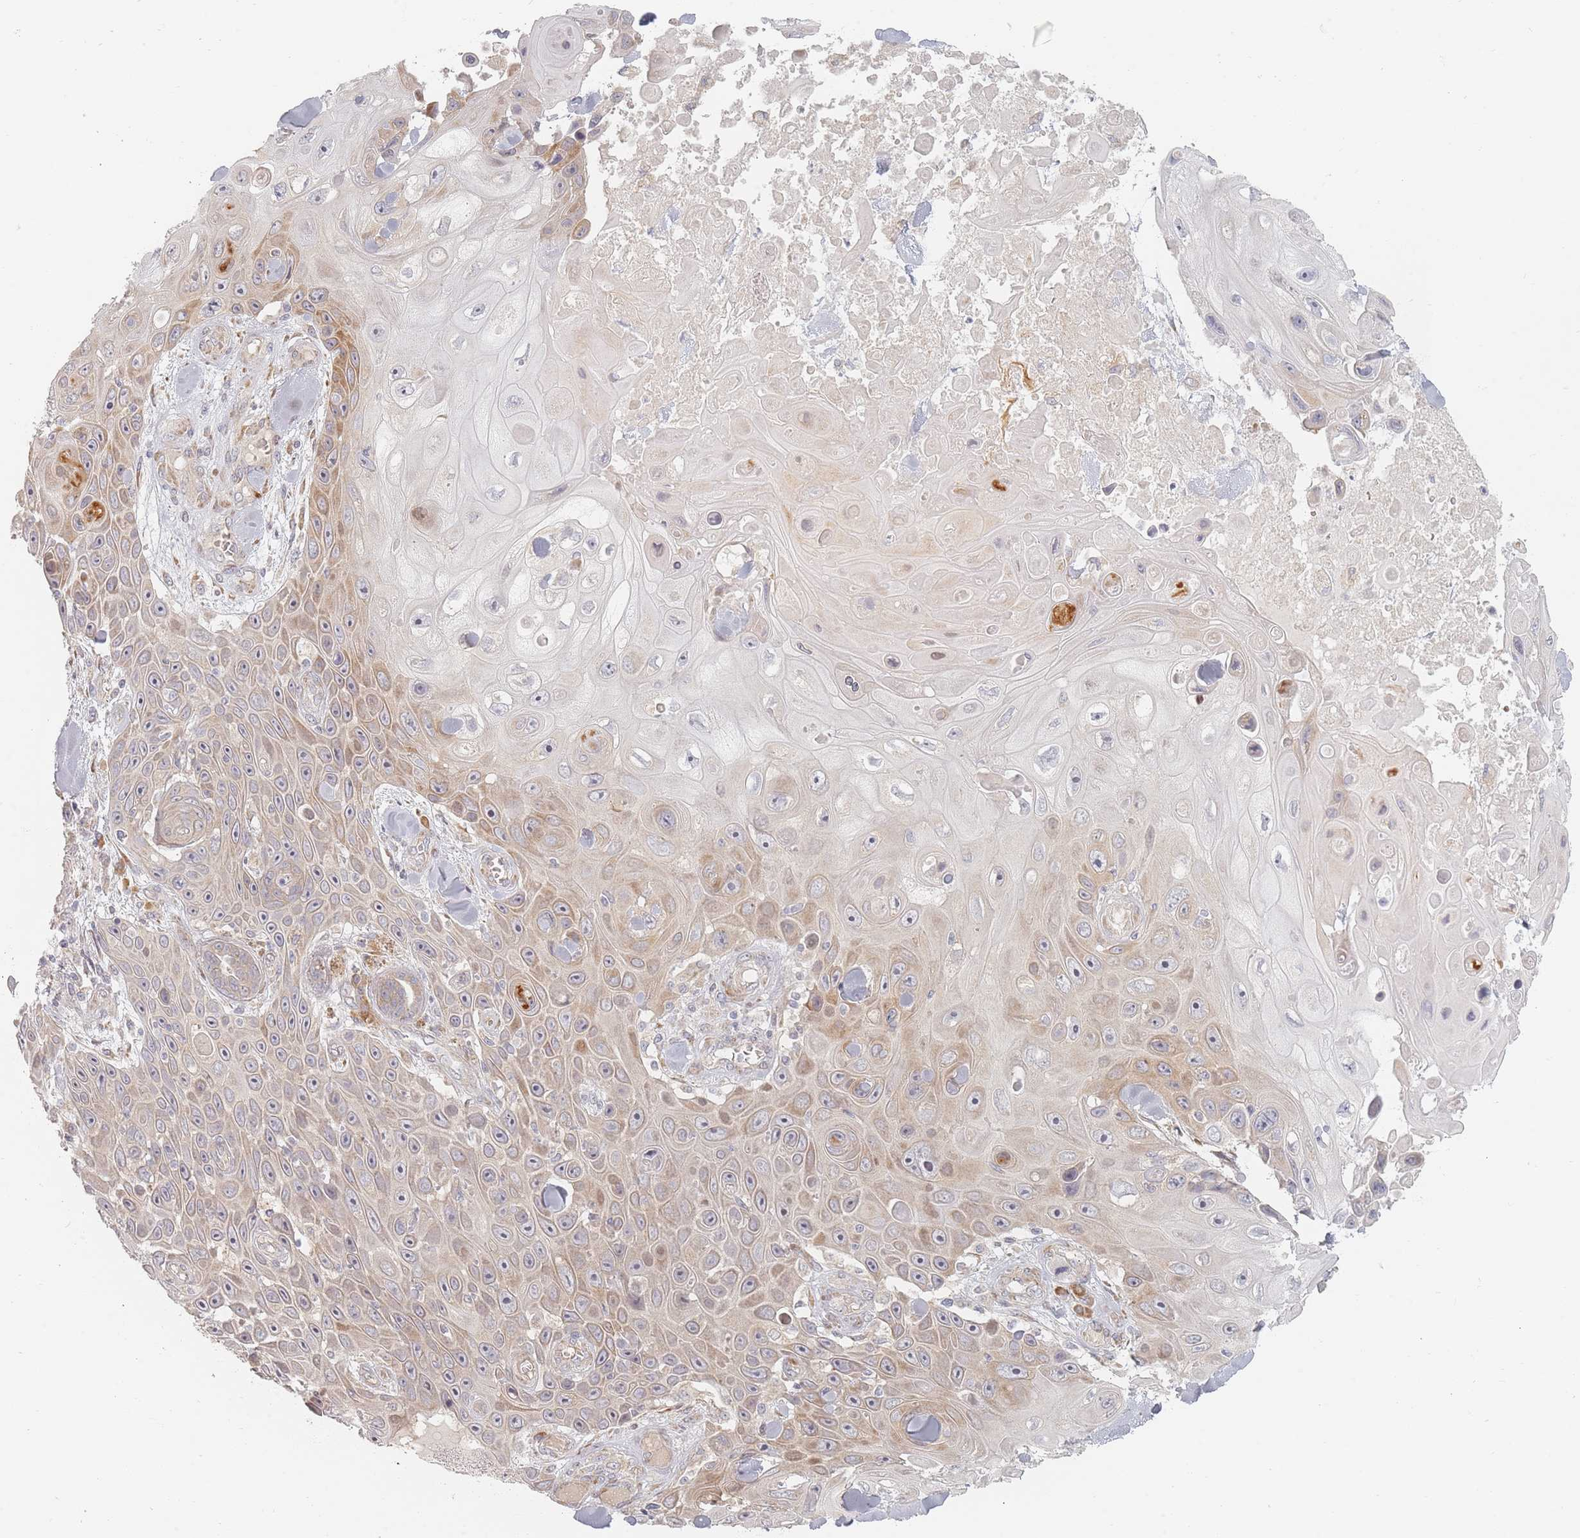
{"staining": {"intensity": "moderate", "quantity": "<25%", "location": "cytoplasmic/membranous"}, "tissue": "skin cancer", "cell_type": "Tumor cells", "image_type": "cancer", "snomed": [{"axis": "morphology", "description": "Squamous cell carcinoma, NOS"}, {"axis": "topography", "description": "Skin"}], "caption": "A brown stain labels moderate cytoplasmic/membranous expression of a protein in human squamous cell carcinoma (skin) tumor cells. The staining is performed using DAB brown chromogen to label protein expression. The nuclei are counter-stained blue using hematoxylin.", "gene": "ZKSCAN7", "patient": {"sex": "male", "age": 82}}